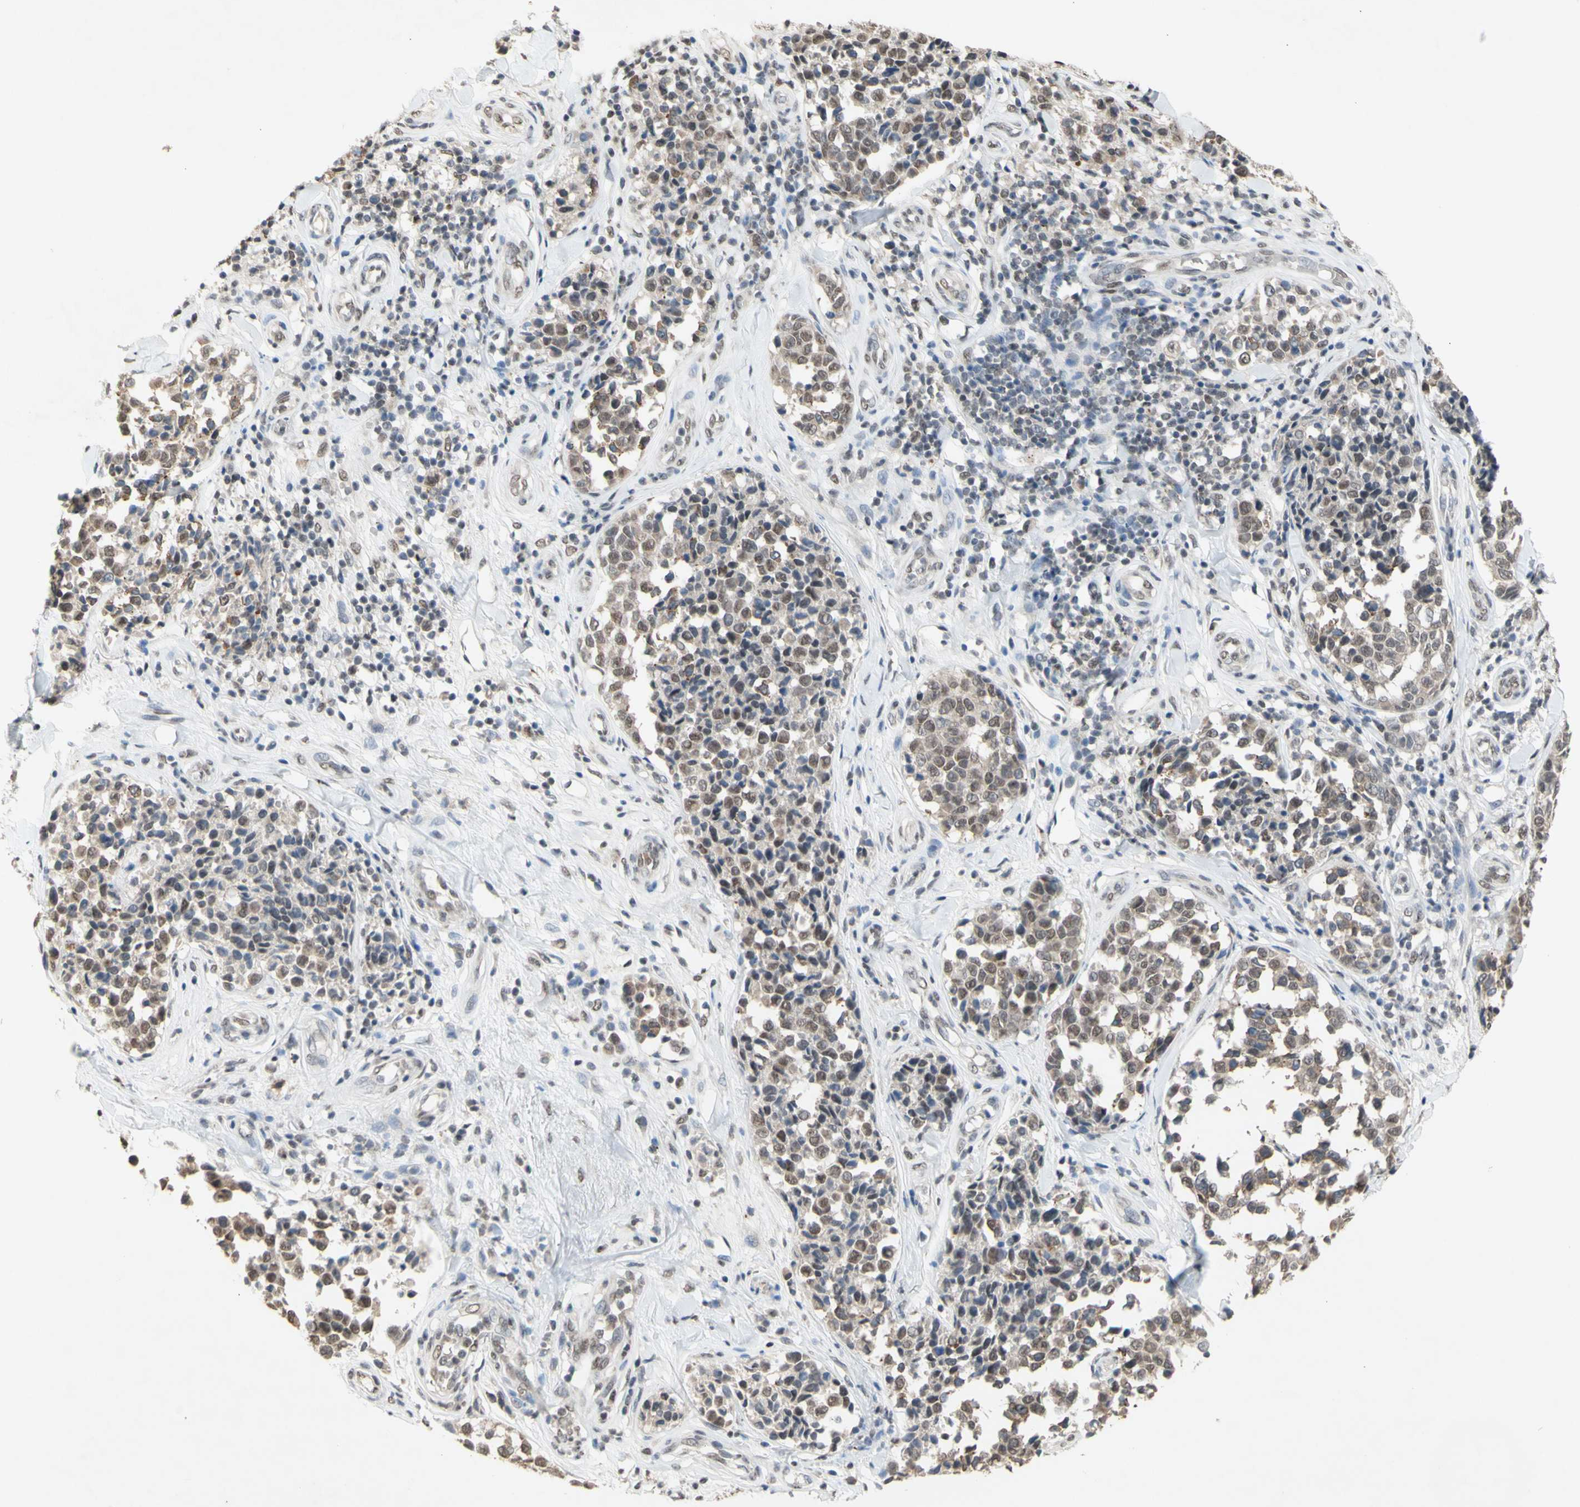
{"staining": {"intensity": "weak", "quantity": ">75%", "location": "nuclear"}, "tissue": "melanoma", "cell_type": "Tumor cells", "image_type": "cancer", "snomed": [{"axis": "morphology", "description": "Malignant melanoma, NOS"}, {"axis": "topography", "description": "Skin"}], "caption": "Melanoma stained for a protein shows weak nuclear positivity in tumor cells.", "gene": "SFPQ", "patient": {"sex": "female", "age": 64}}